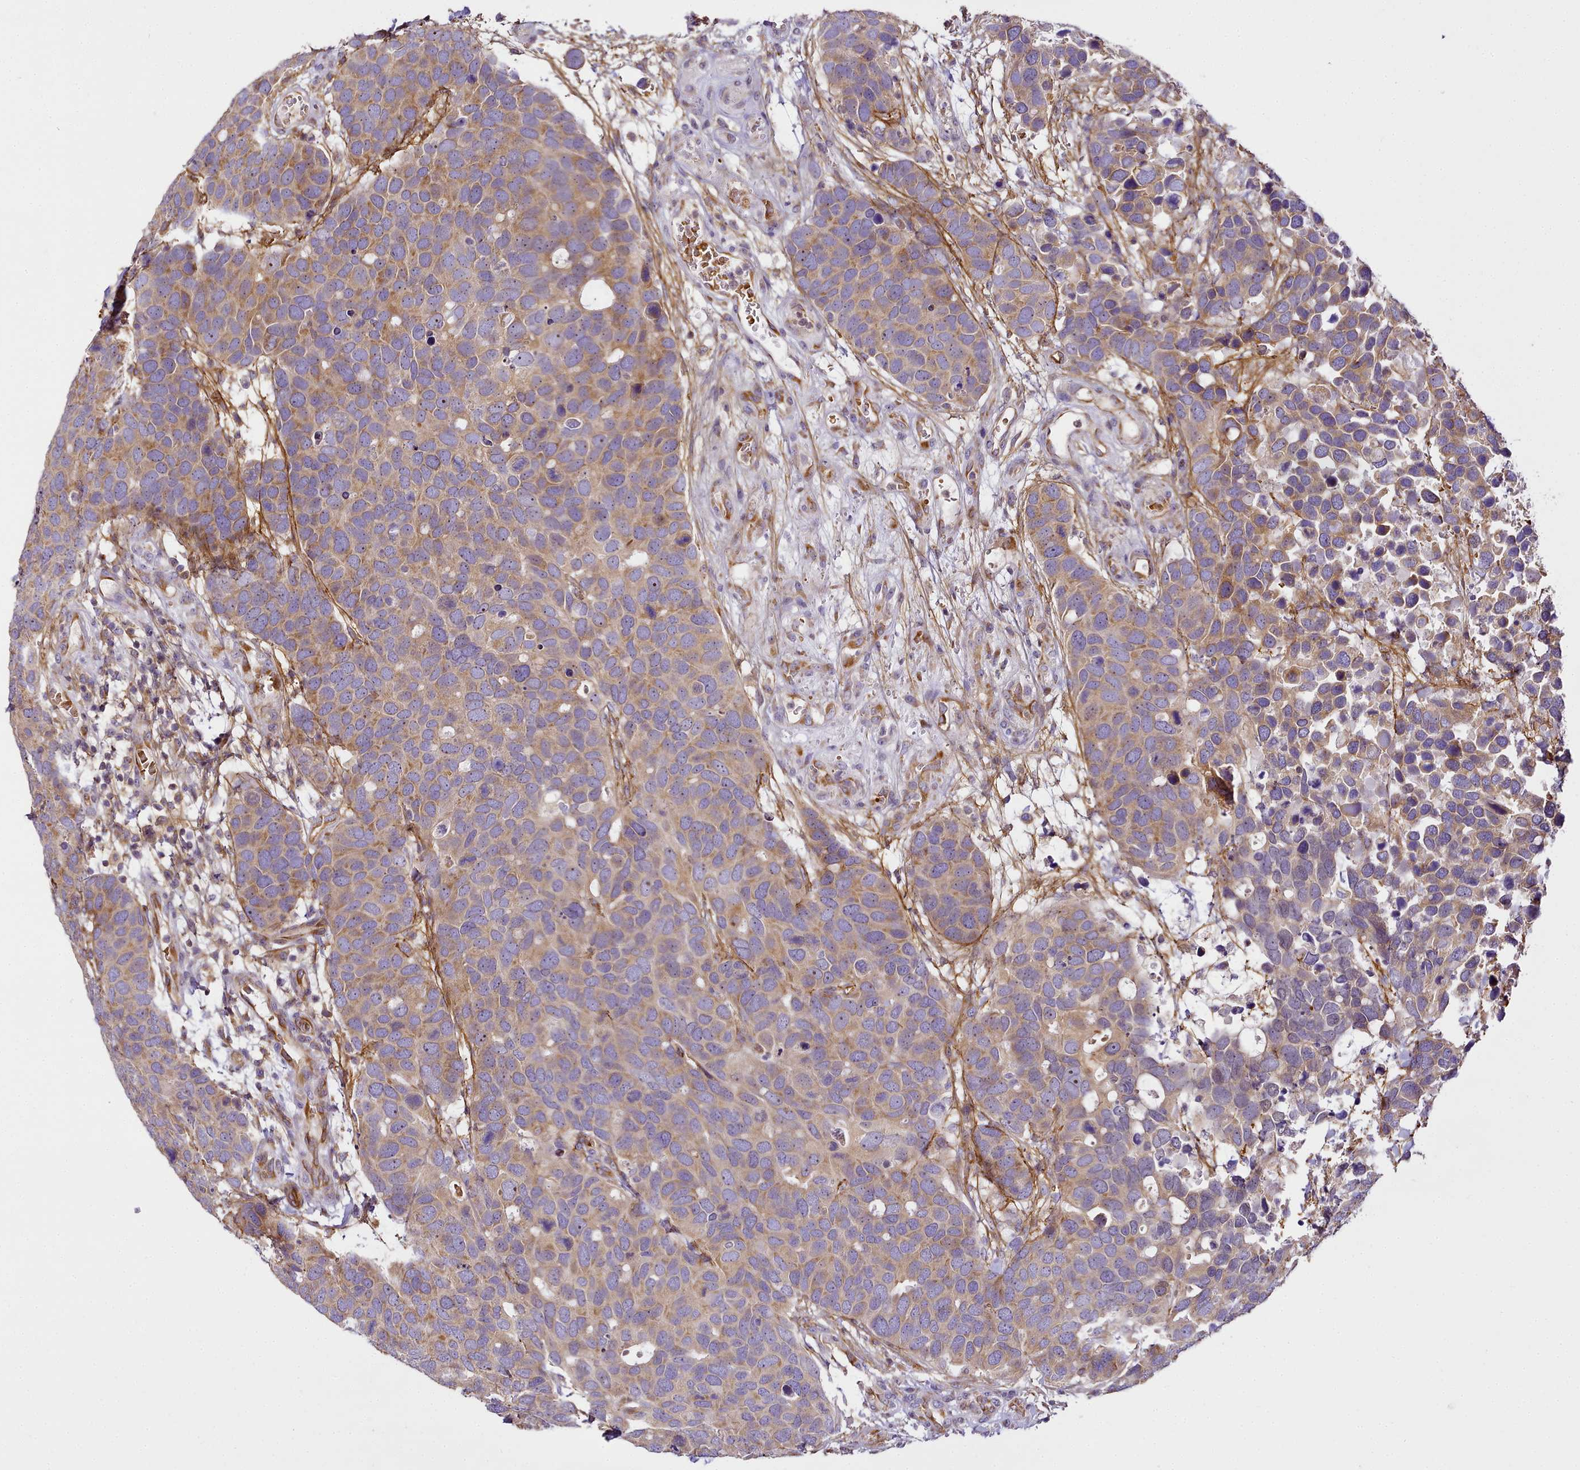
{"staining": {"intensity": "weak", "quantity": "<25%", "location": "cytoplasmic/membranous"}, "tissue": "breast cancer", "cell_type": "Tumor cells", "image_type": "cancer", "snomed": [{"axis": "morphology", "description": "Duct carcinoma"}, {"axis": "topography", "description": "Breast"}], "caption": "Invasive ductal carcinoma (breast) was stained to show a protein in brown. There is no significant expression in tumor cells. (Stains: DAB (3,3'-diaminobenzidine) immunohistochemistry with hematoxylin counter stain, Microscopy: brightfield microscopy at high magnification).", "gene": "NBPF1", "patient": {"sex": "female", "age": 83}}